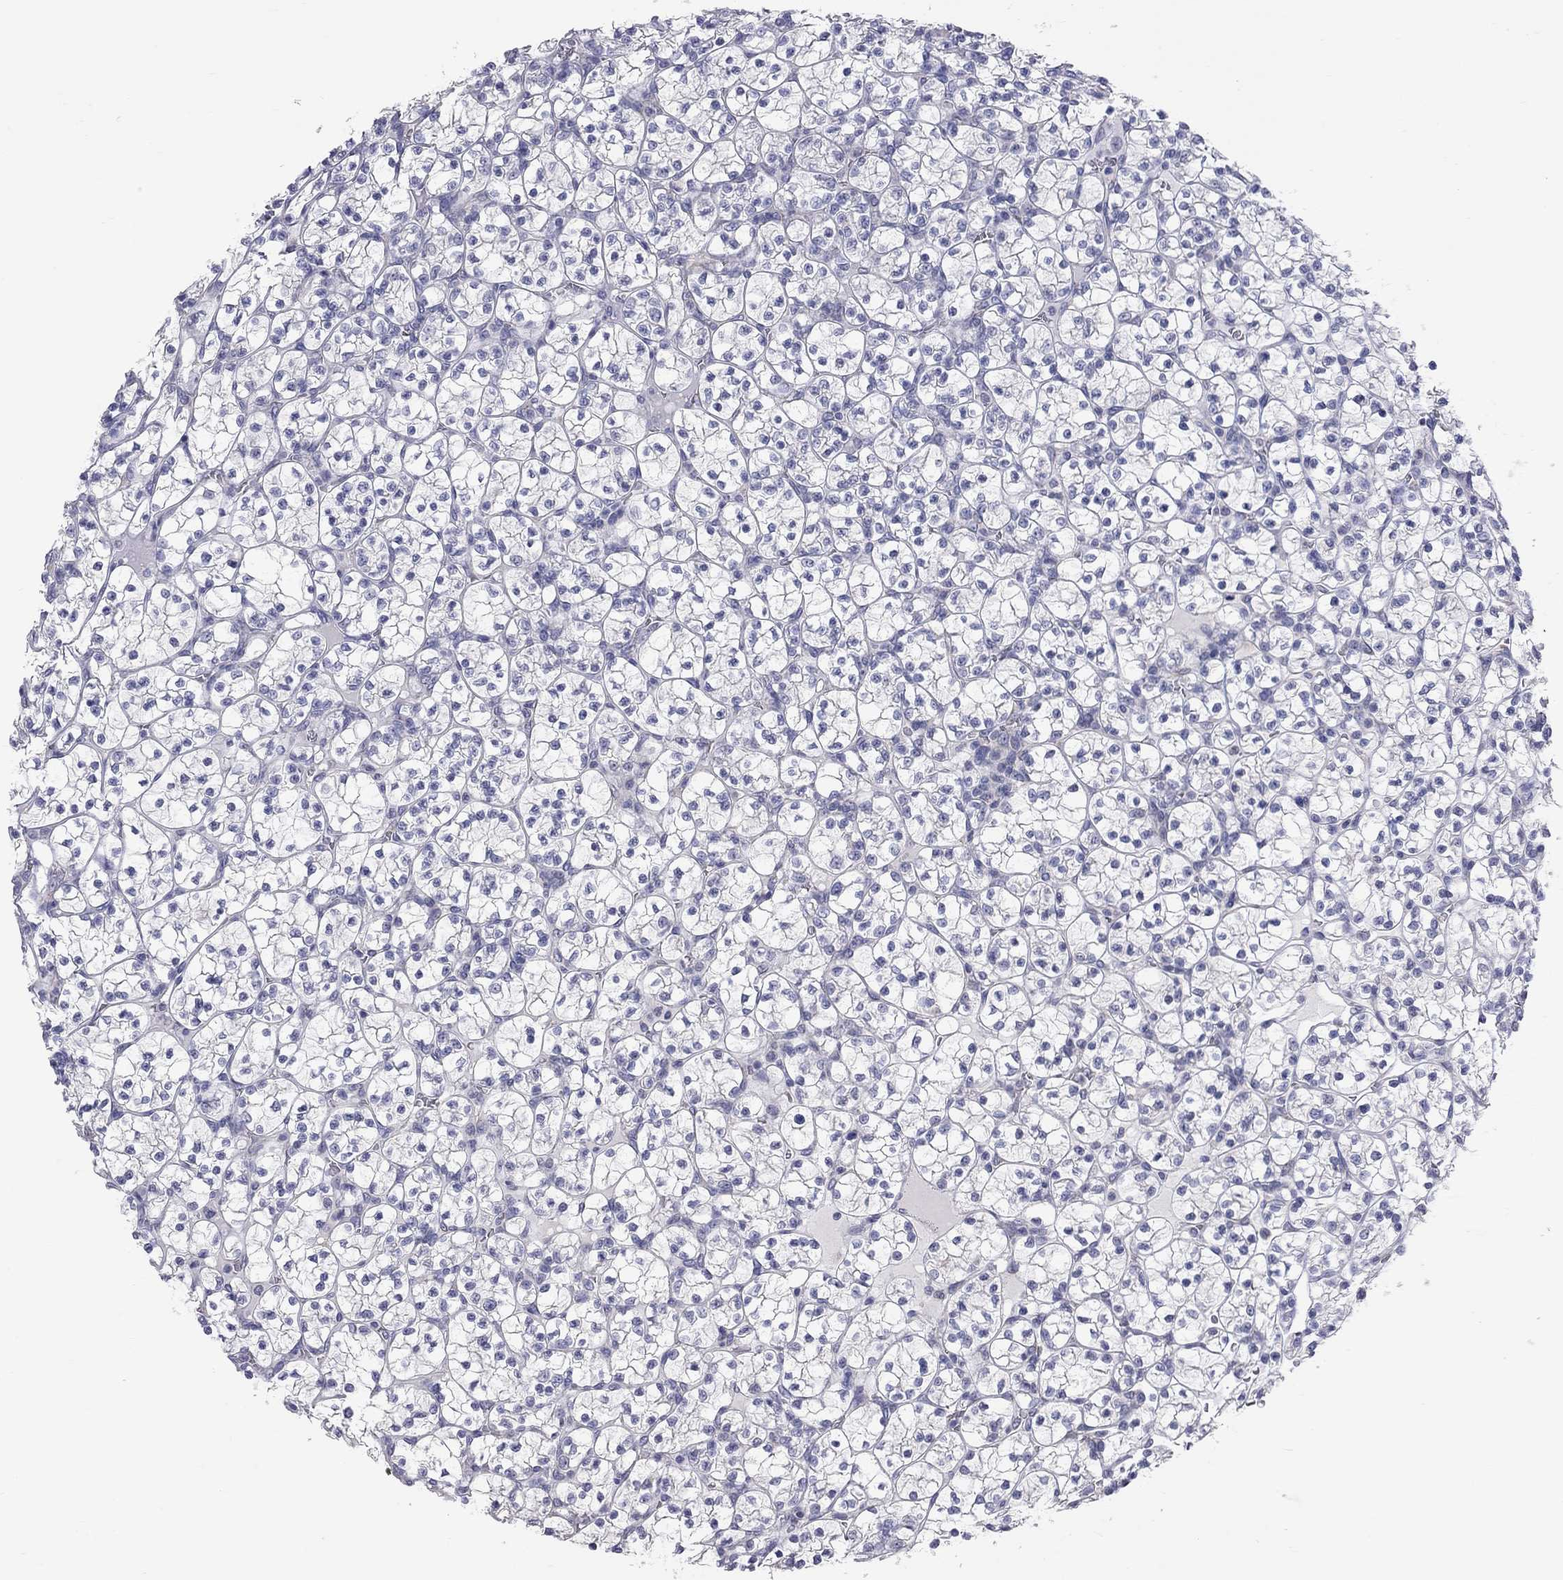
{"staining": {"intensity": "negative", "quantity": "none", "location": "none"}, "tissue": "renal cancer", "cell_type": "Tumor cells", "image_type": "cancer", "snomed": [{"axis": "morphology", "description": "Adenocarcinoma, NOS"}, {"axis": "topography", "description": "Kidney"}], "caption": "This is an immunohistochemistry histopathology image of renal adenocarcinoma. There is no positivity in tumor cells.", "gene": "OPRK1", "patient": {"sex": "female", "age": 89}}